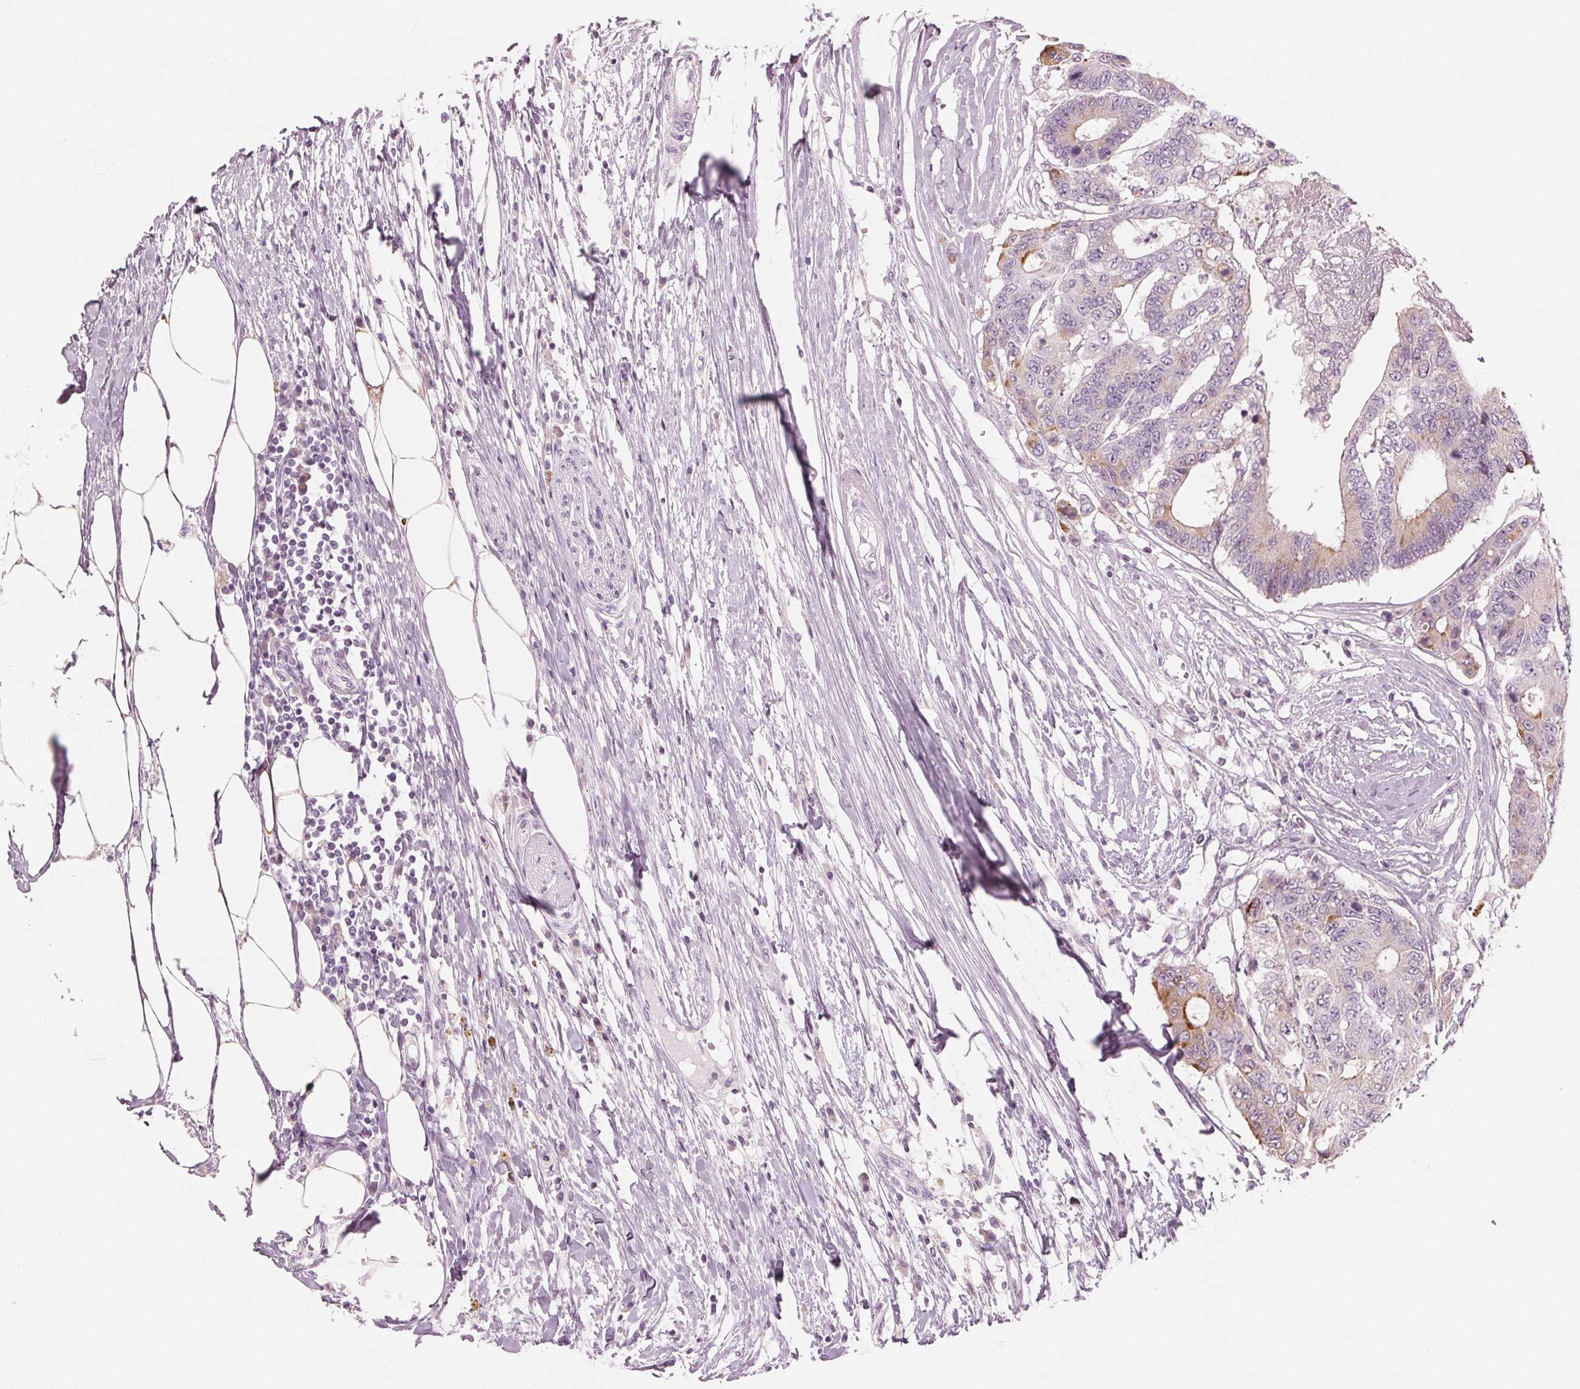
{"staining": {"intensity": "weak", "quantity": "<25%", "location": "cytoplasmic/membranous"}, "tissue": "colorectal cancer", "cell_type": "Tumor cells", "image_type": "cancer", "snomed": [{"axis": "morphology", "description": "Adenocarcinoma, NOS"}, {"axis": "topography", "description": "Colon"}], "caption": "This is an IHC micrograph of colorectal adenocarcinoma. There is no expression in tumor cells.", "gene": "PRAP1", "patient": {"sex": "female", "age": 48}}